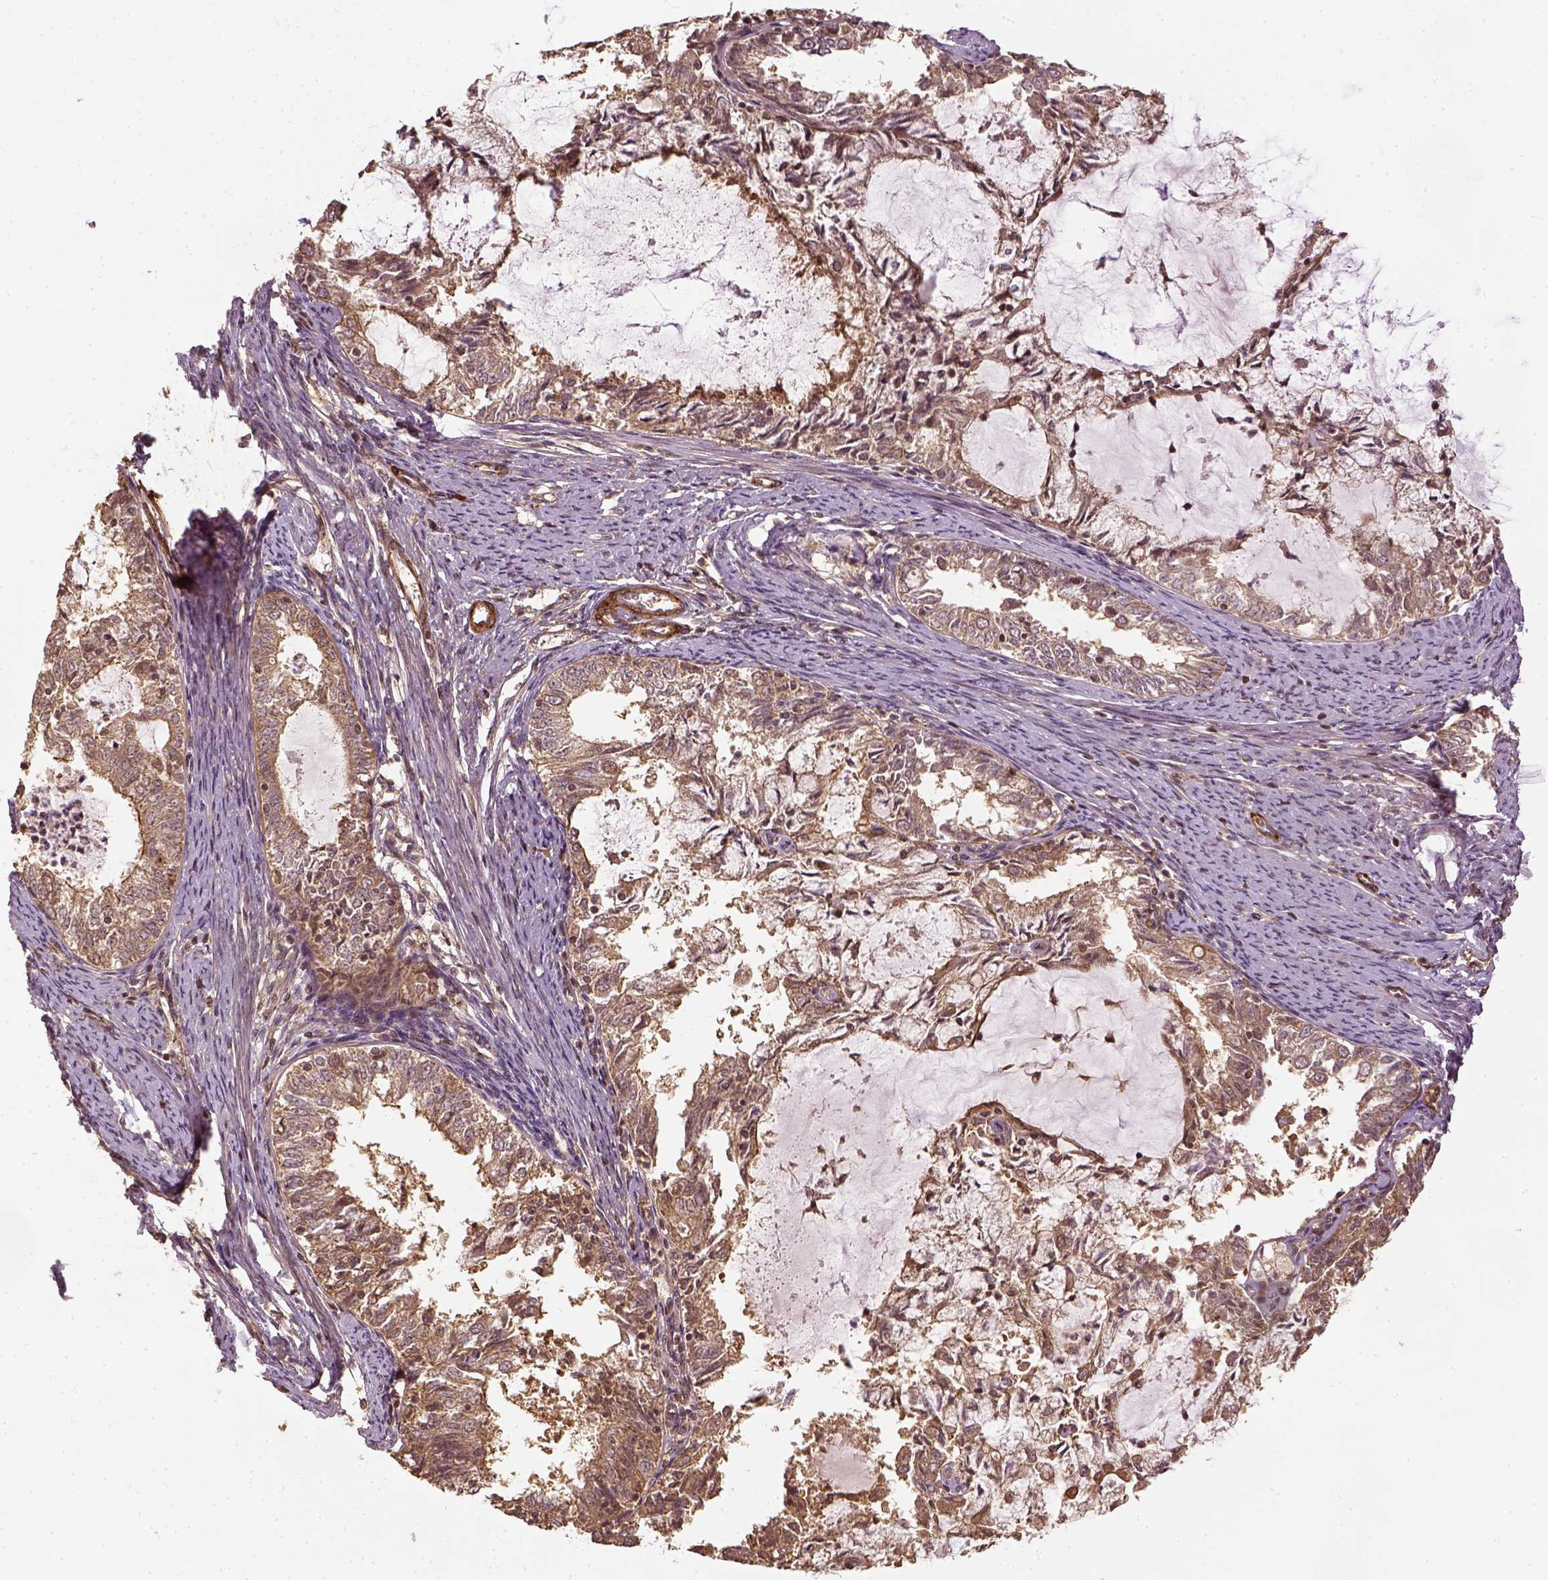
{"staining": {"intensity": "moderate", "quantity": ">75%", "location": "cytoplasmic/membranous"}, "tissue": "endometrial cancer", "cell_type": "Tumor cells", "image_type": "cancer", "snomed": [{"axis": "morphology", "description": "Adenocarcinoma, NOS"}, {"axis": "topography", "description": "Endometrium"}], "caption": "Protein staining by immunohistochemistry exhibits moderate cytoplasmic/membranous expression in about >75% of tumor cells in endometrial cancer. The staining was performed using DAB (3,3'-diaminobenzidine), with brown indicating positive protein expression. Nuclei are stained blue with hematoxylin.", "gene": "VEGFA", "patient": {"sex": "female", "age": 57}}